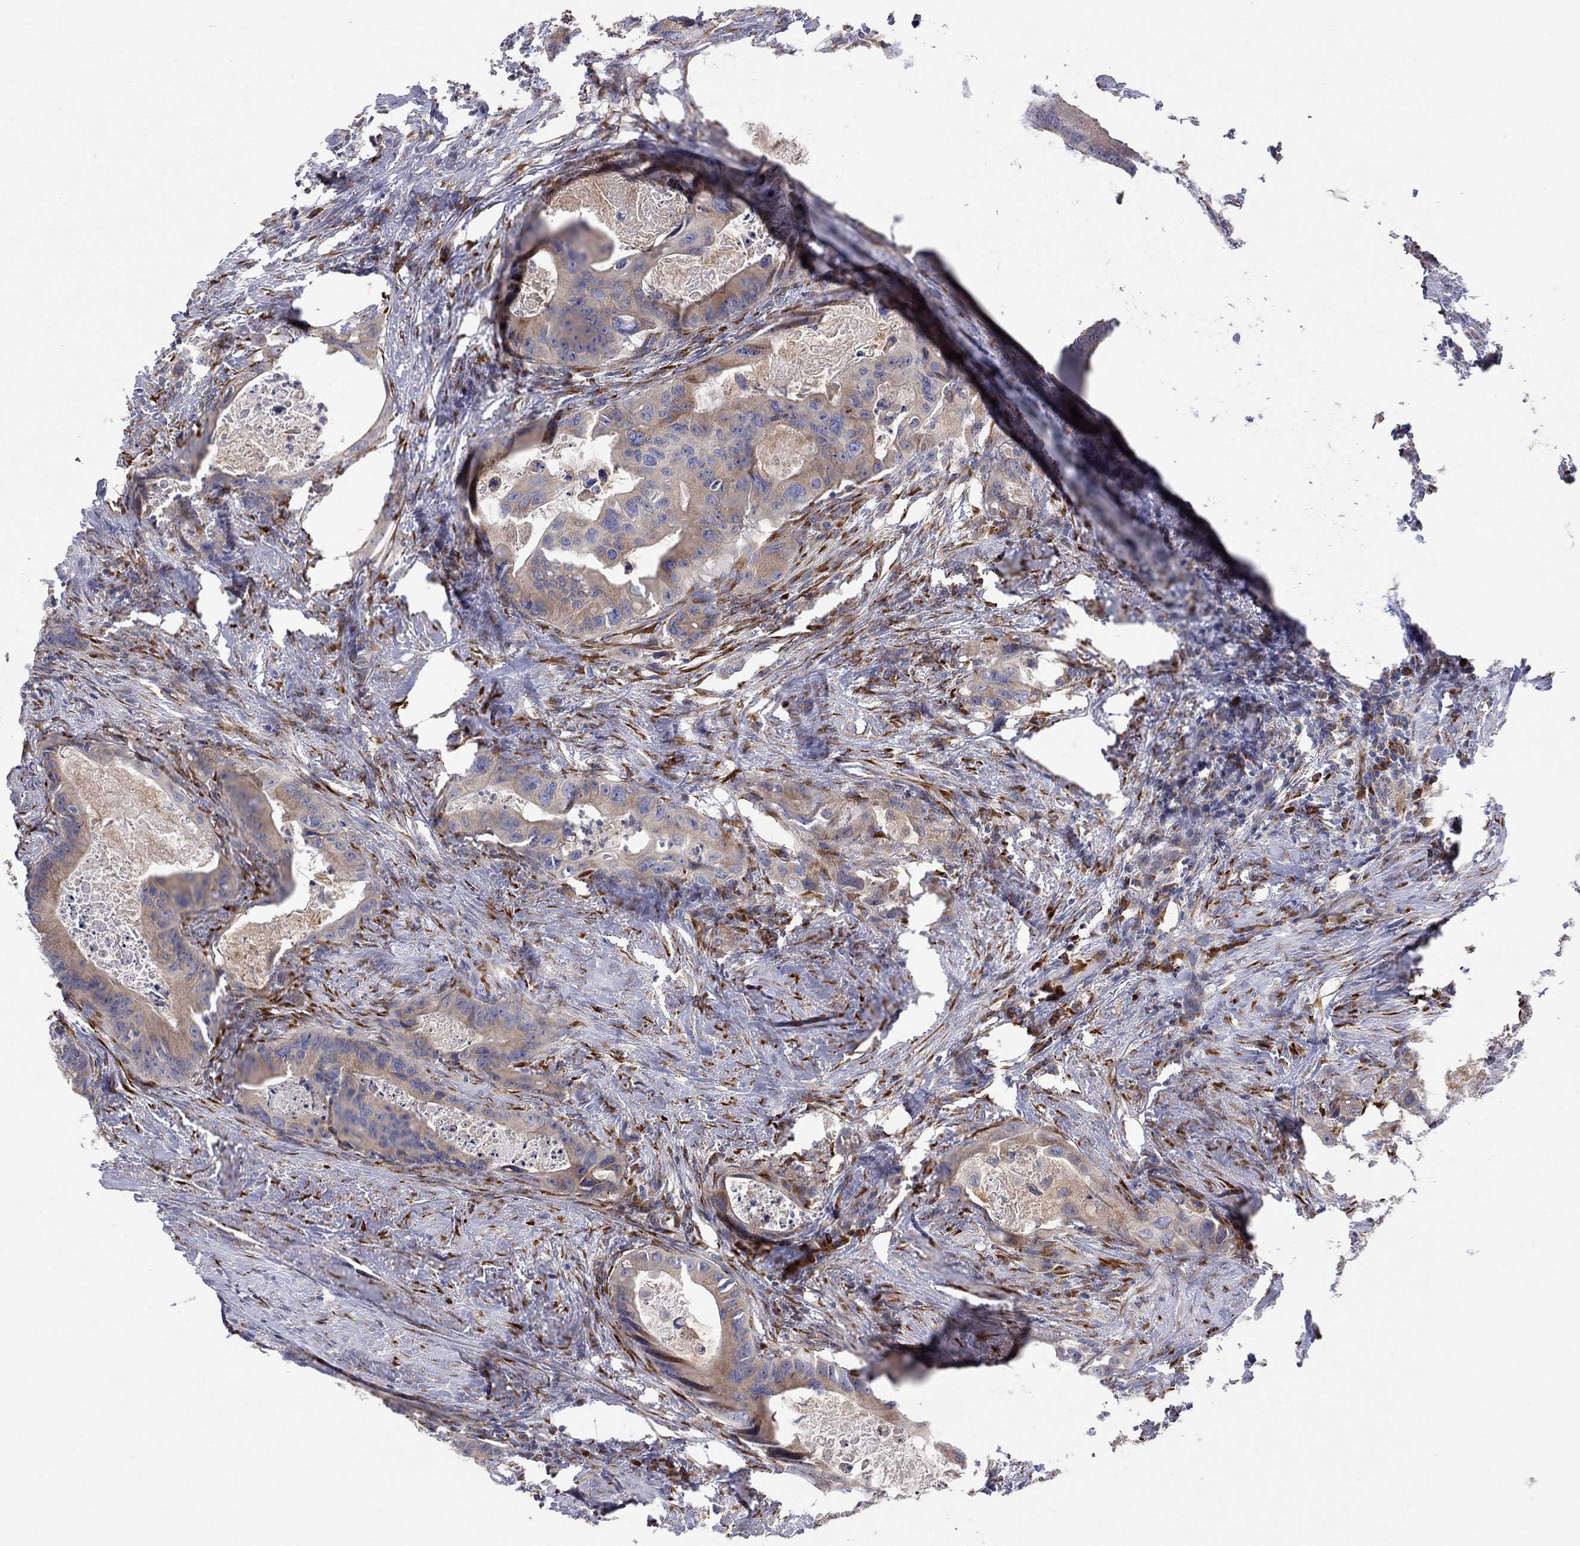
{"staining": {"intensity": "moderate", "quantity": "<25%", "location": "cytoplasmic/membranous"}, "tissue": "colorectal cancer", "cell_type": "Tumor cells", "image_type": "cancer", "snomed": [{"axis": "morphology", "description": "Adenocarcinoma, NOS"}, {"axis": "topography", "description": "Rectum"}], "caption": "Immunohistochemical staining of colorectal adenocarcinoma shows moderate cytoplasmic/membranous protein staining in about <25% of tumor cells.", "gene": "CASTOR1", "patient": {"sex": "male", "age": 64}}